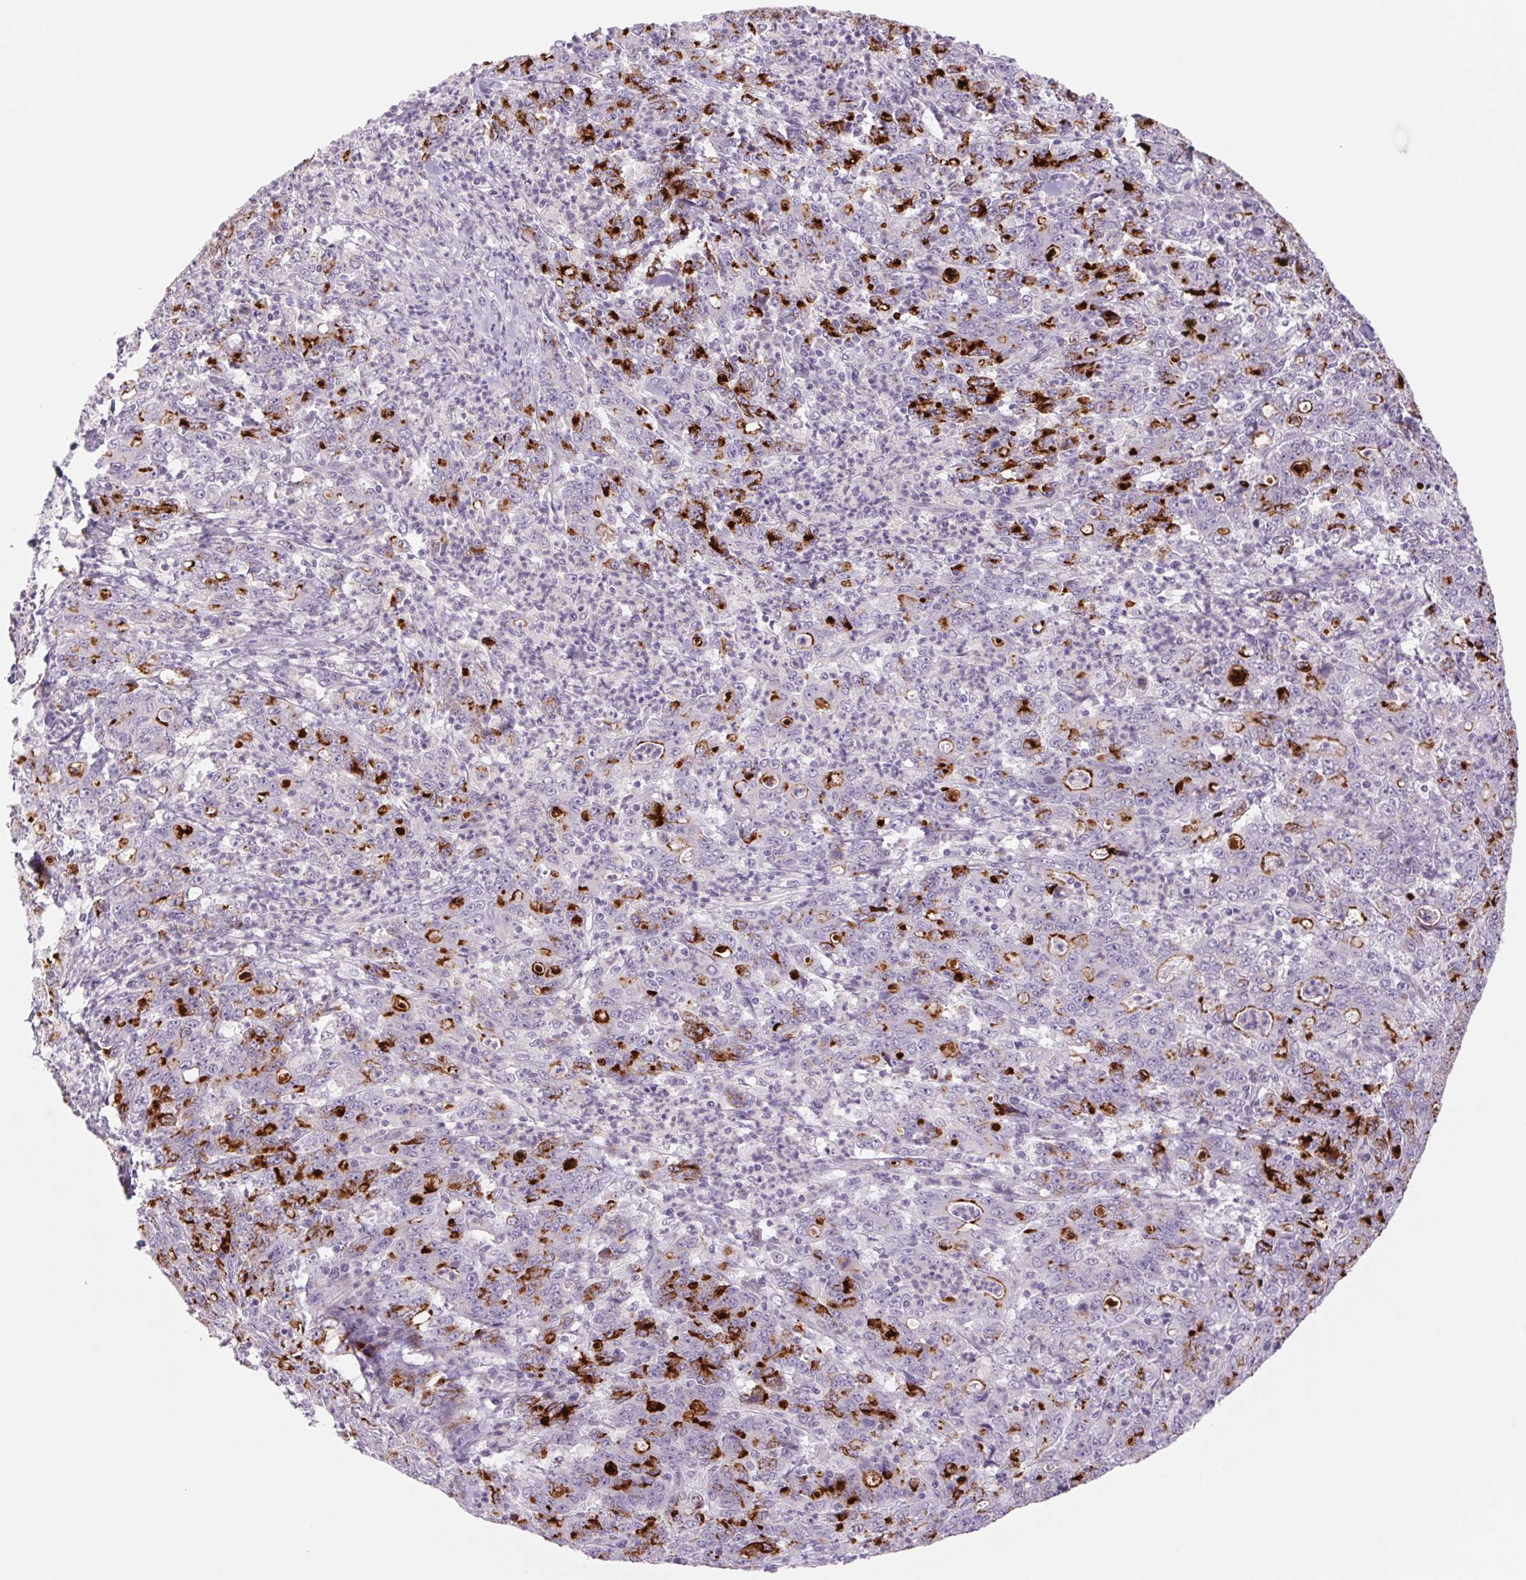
{"staining": {"intensity": "strong", "quantity": "<25%", "location": "cytoplasmic/membranous"}, "tissue": "stomach cancer", "cell_type": "Tumor cells", "image_type": "cancer", "snomed": [{"axis": "morphology", "description": "Adenocarcinoma, NOS"}, {"axis": "topography", "description": "Stomach, lower"}], "caption": "This is a histology image of immunohistochemistry staining of stomach adenocarcinoma, which shows strong expression in the cytoplasmic/membranous of tumor cells.", "gene": "KRT1", "patient": {"sex": "female", "age": 71}}